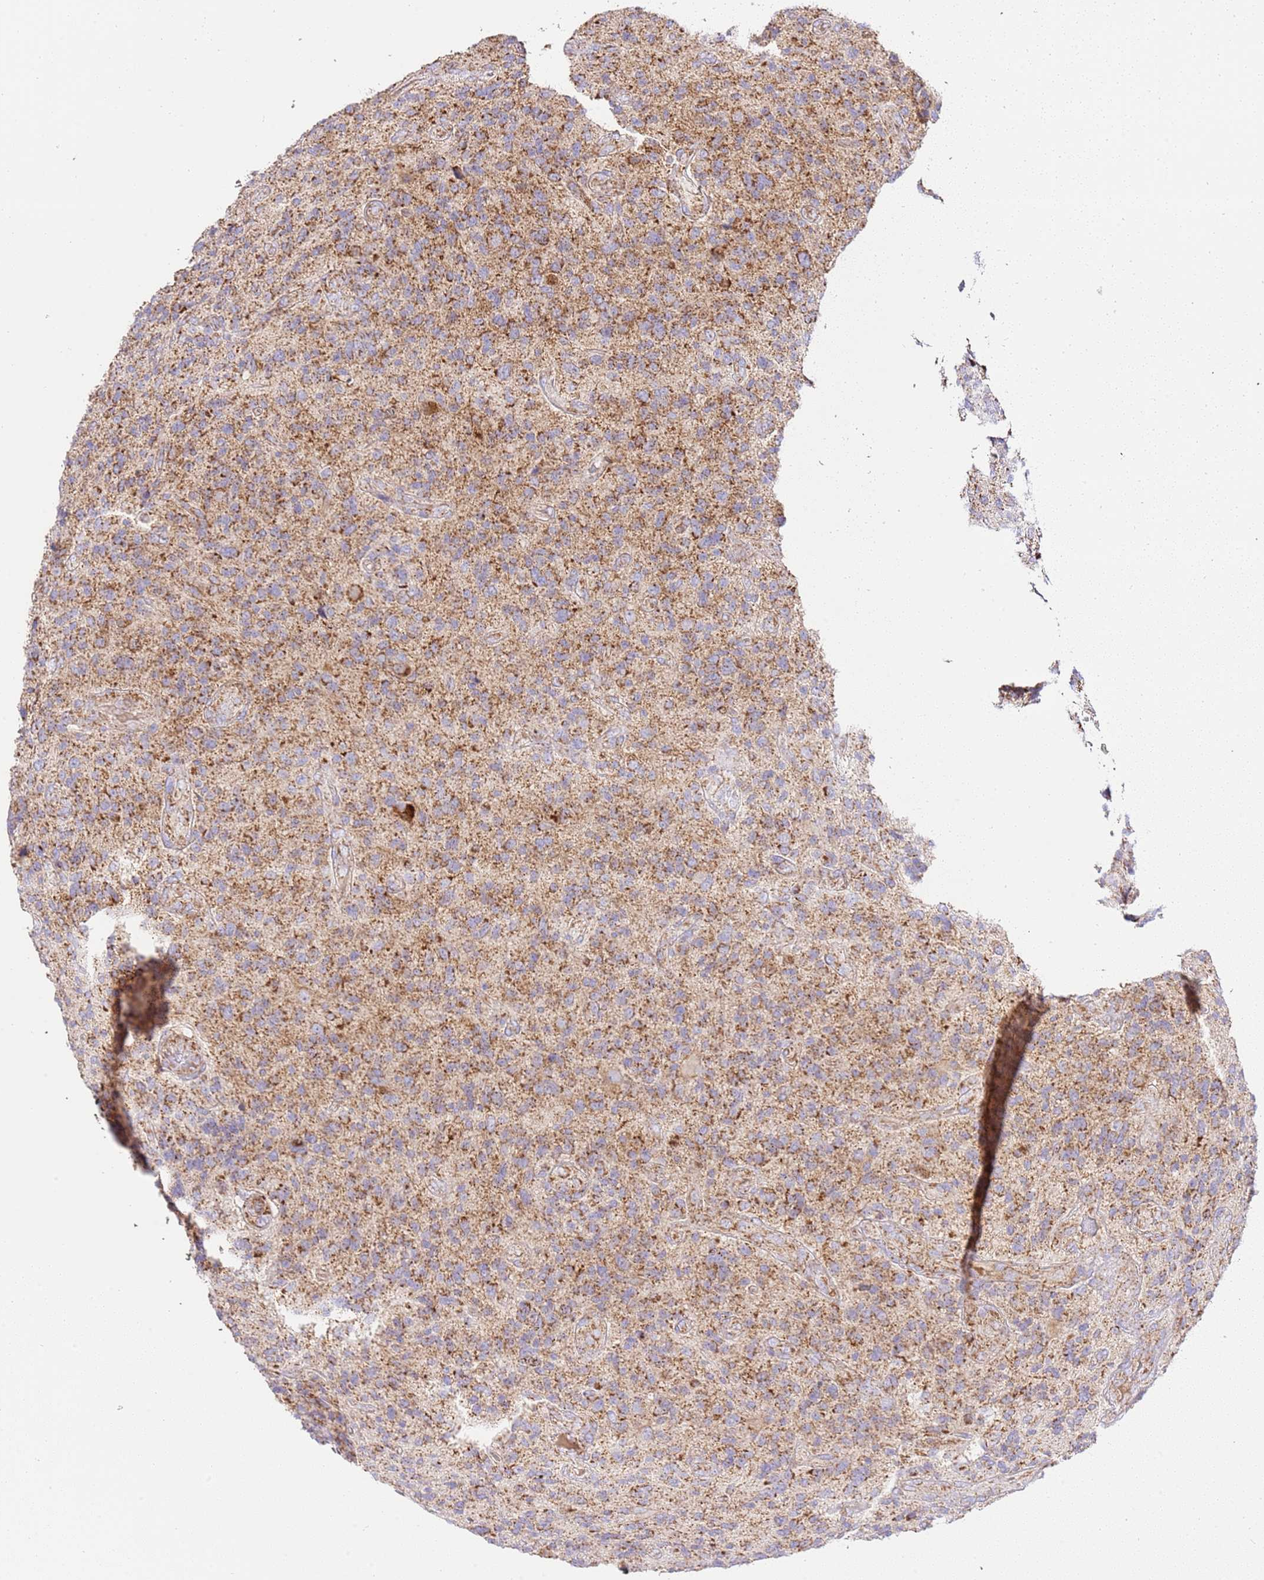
{"staining": {"intensity": "moderate", "quantity": ">75%", "location": "cytoplasmic/membranous"}, "tissue": "glioma", "cell_type": "Tumor cells", "image_type": "cancer", "snomed": [{"axis": "morphology", "description": "Glioma, malignant, High grade"}, {"axis": "topography", "description": "Brain"}], "caption": "This is a histology image of immunohistochemistry staining of glioma, which shows moderate staining in the cytoplasmic/membranous of tumor cells.", "gene": "ZBTB39", "patient": {"sex": "male", "age": 47}}